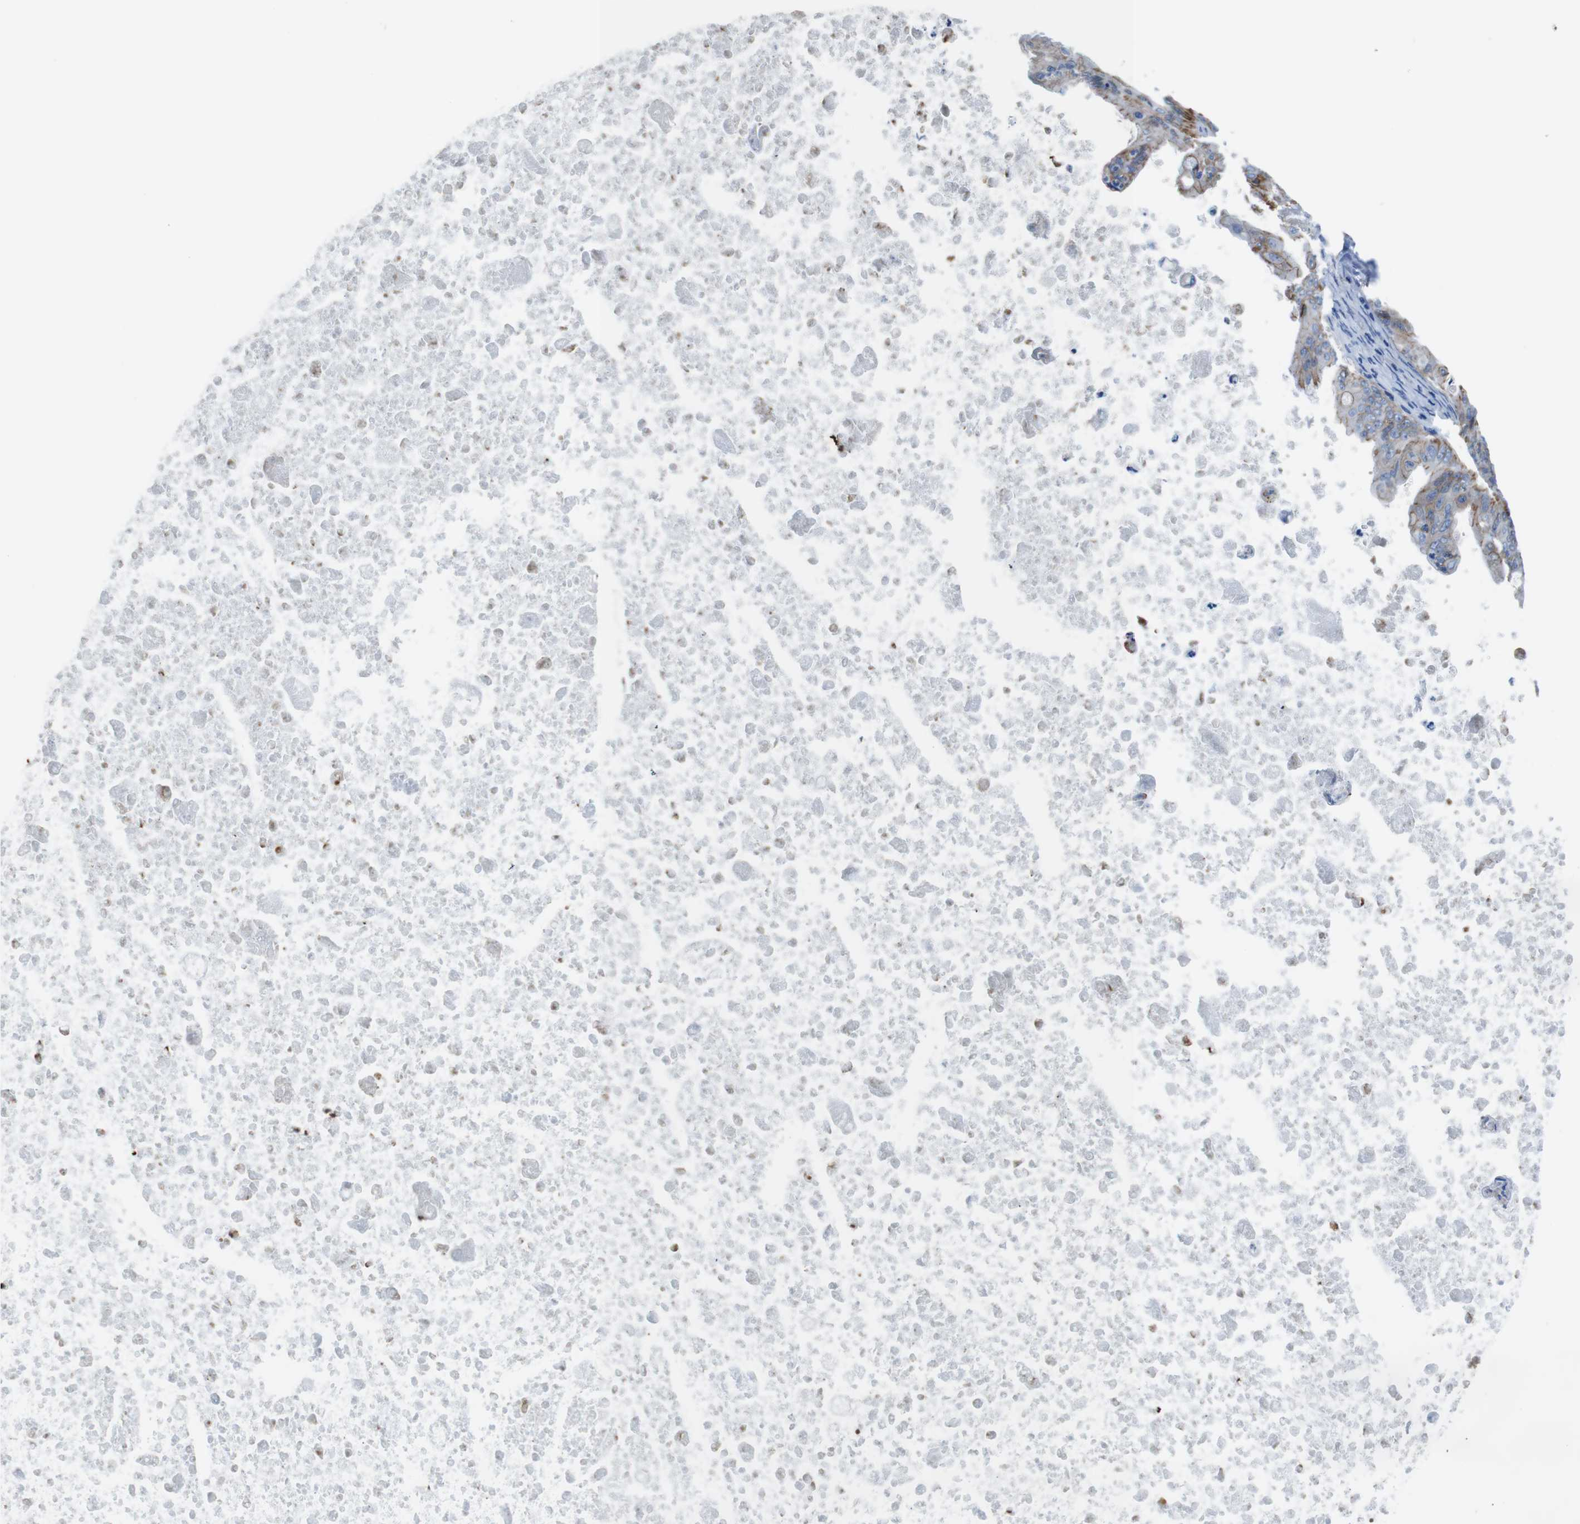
{"staining": {"intensity": "weak", "quantity": "25%-75%", "location": "cytoplasmic/membranous"}, "tissue": "ovarian cancer", "cell_type": "Tumor cells", "image_type": "cancer", "snomed": [{"axis": "morphology", "description": "Cystadenocarcinoma, mucinous, NOS"}, {"axis": "topography", "description": "Ovary"}], "caption": "Immunohistochemistry (IHC) photomicrograph of neoplastic tissue: ovarian cancer (mucinous cystadenocarcinoma) stained using immunohistochemistry exhibits low levels of weak protein expression localized specifically in the cytoplasmic/membranous of tumor cells, appearing as a cytoplasmic/membranous brown color.", "gene": "CDH8", "patient": {"sex": "female", "age": 37}}